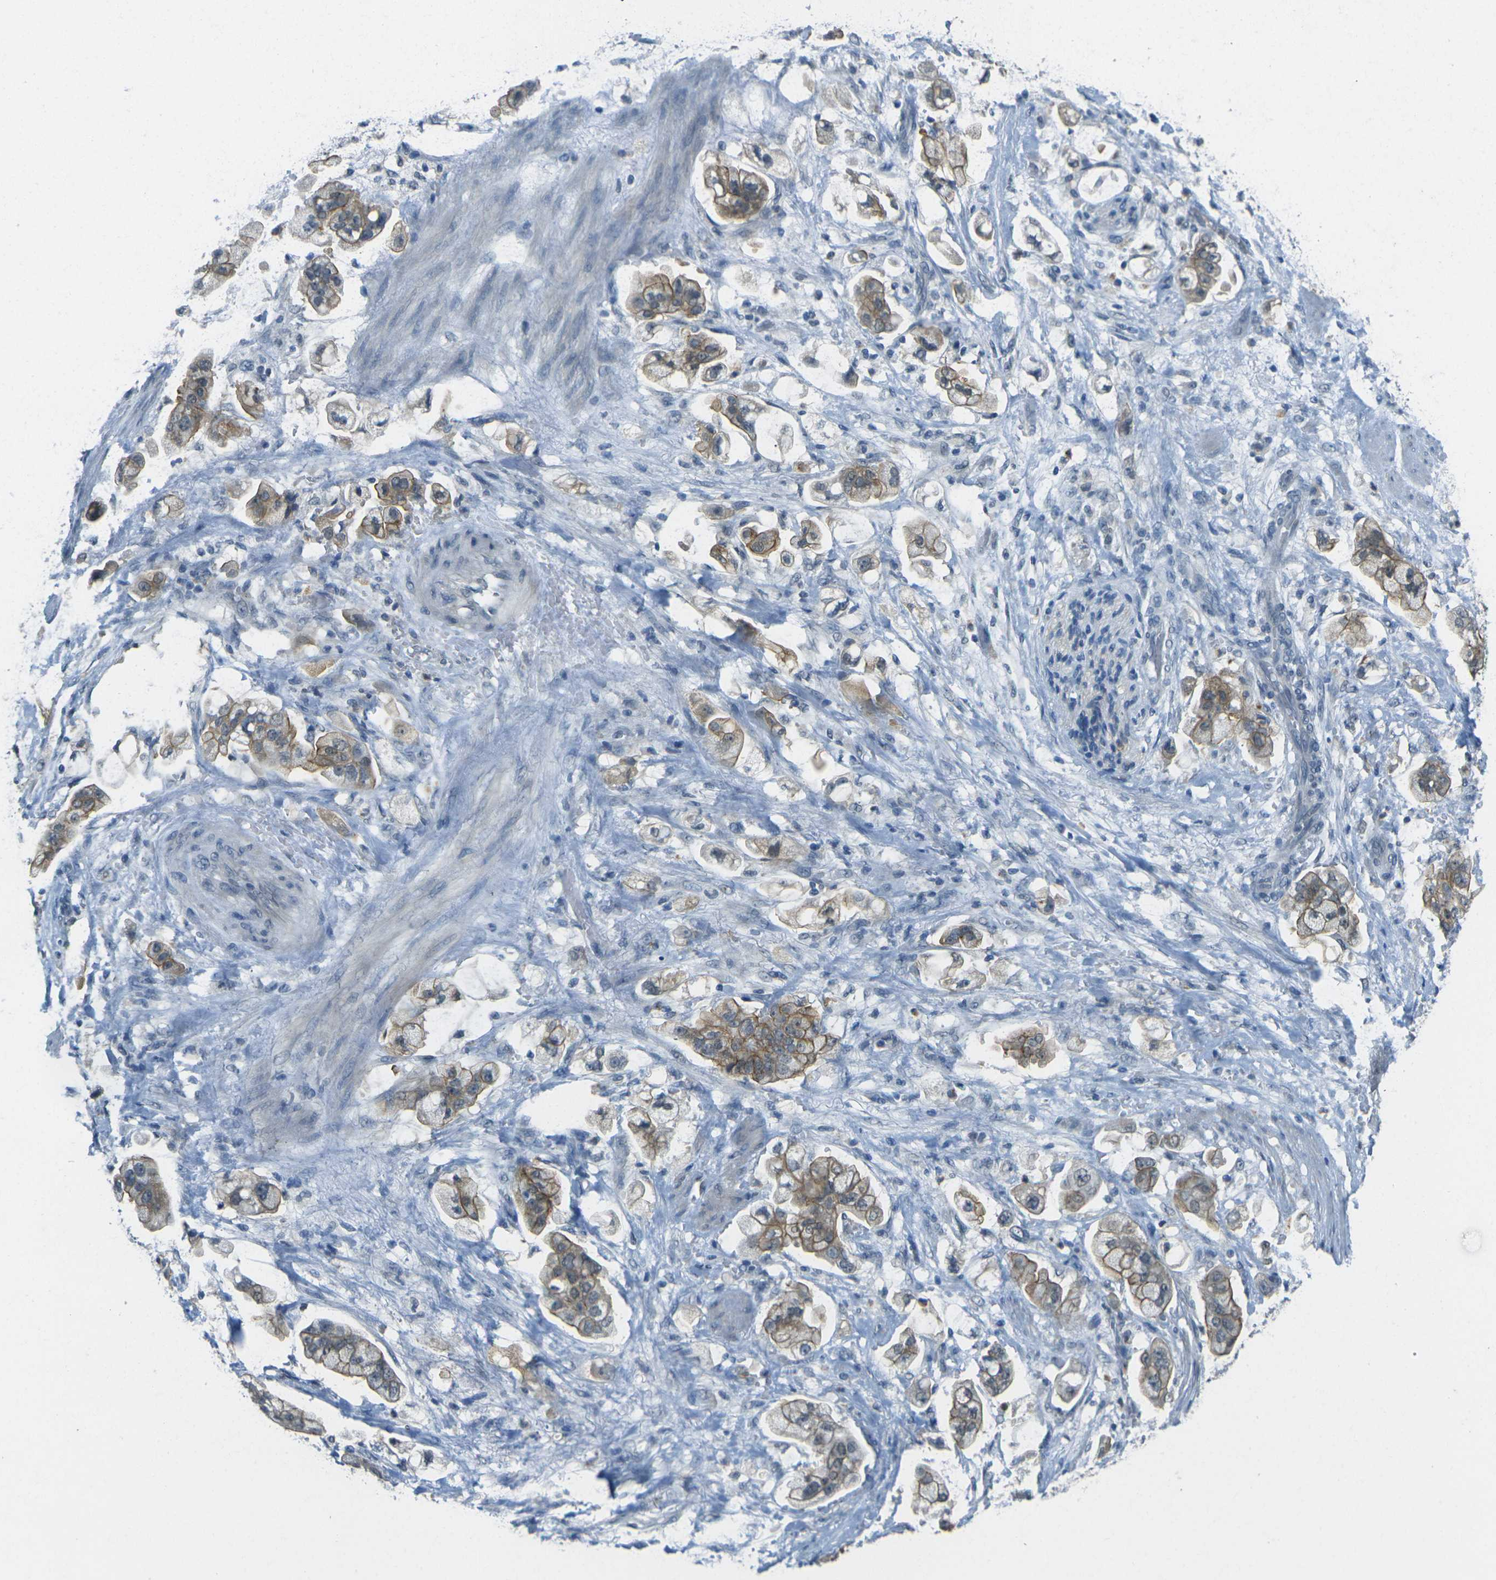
{"staining": {"intensity": "moderate", "quantity": ">75%", "location": "cytoplasmic/membranous"}, "tissue": "stomach cancer", "cell_type": "Tumor cells", "image_type": "cancer", "snomed": [{"axis": "morphology", "description": "Adenocarcinoma, NOS"}, {"axis": "topography", "description": "Stomach"}], "caption": "Immunohistochemical staining of human stomach cancer displays medium levels of moderate cytoplasmic/membranous staining in about >75% of tumor cells. Nuclei are stained in blue.", "gene": "SPTBN2", "patient": {"sex": "male", "age": 62}}